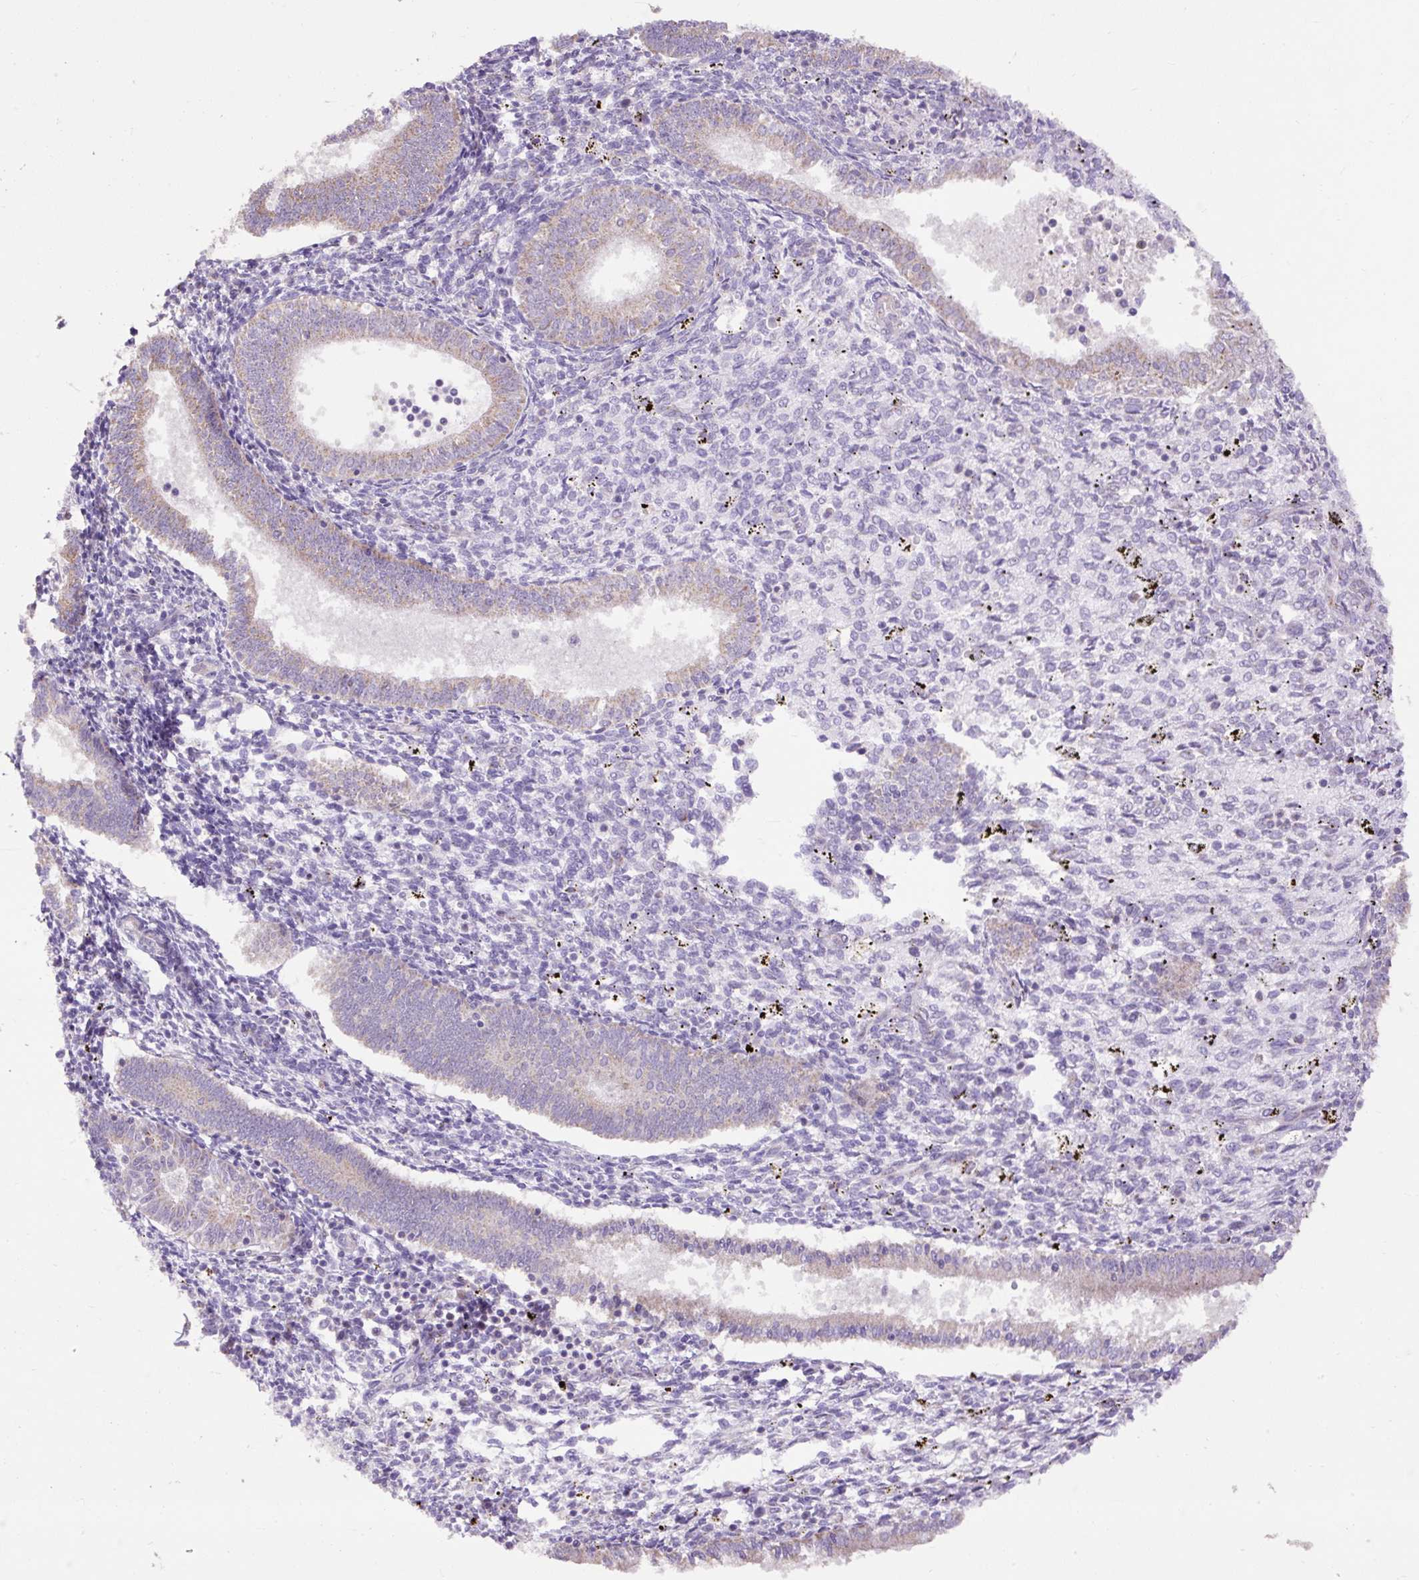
{"staining": {"intensity": "negative", "quantity": "none", "location": "none"}, "tissue": "endometrium", "cell_type": "Cells in endometrial stroma", "image_type": "normal", "snomed": [{"axis": "morphology", "description": "Normal tissue, NOS"}, {"axis": "topography", "description": "Endometrium"}], "caption": "Cells in endometrial stroma are negative for protein expression in benign human endometrium. Nuclei are stained in blue.", "gene": "ABR", "patient": {"sex": "female", "age": 41}}